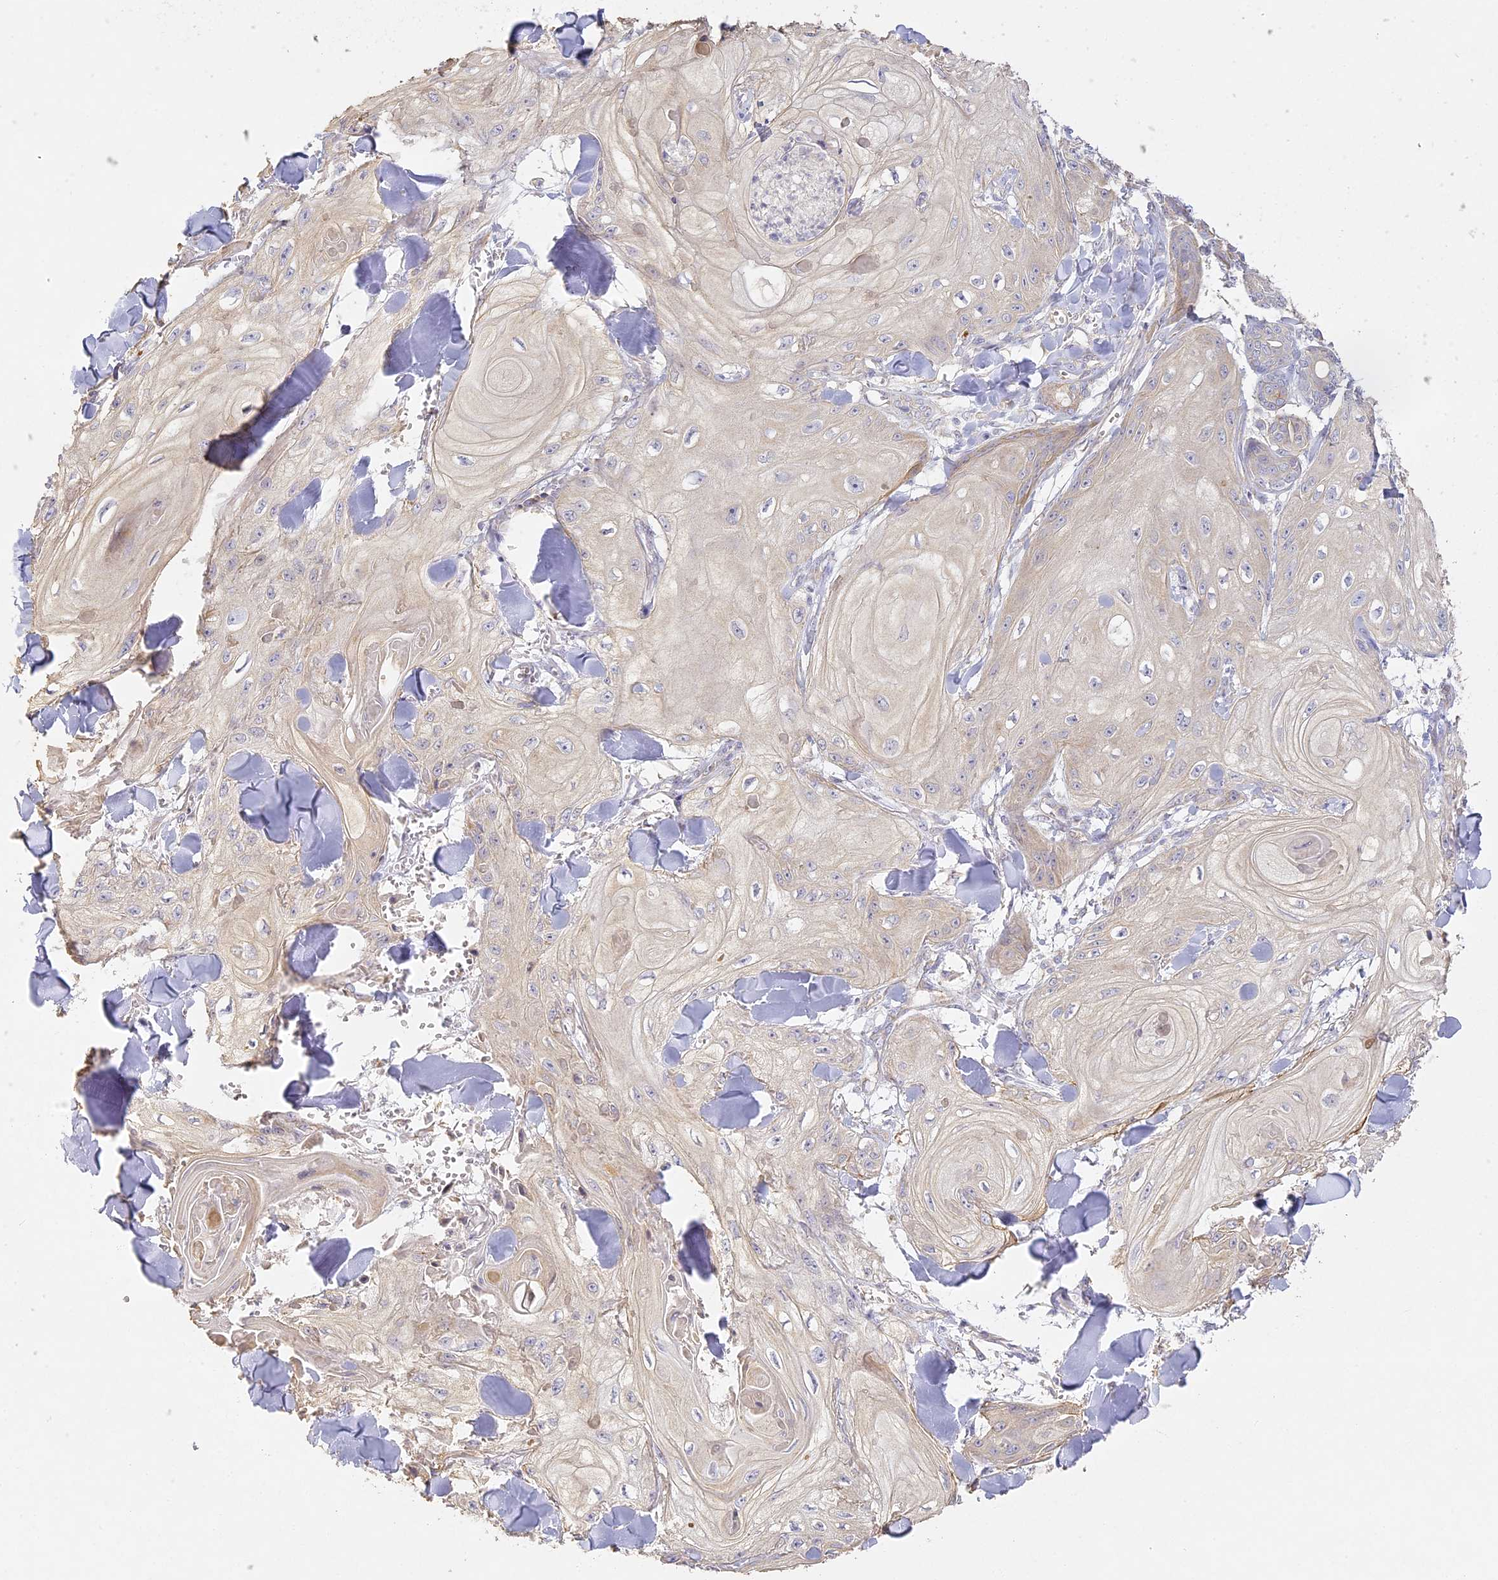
{"staining": {"intensity": "negative", "quantity": "none", "location": "none"}, "tissue": "skin cancer", "cell_type": "Tumor cells", "image_type": "cancer", "snomed": [{"axis": "morphology", "description": "Squamous cell carcinoma, NOS"}, {"axis": "topography", "description": "Skin"}], "caption": "Immunohistochemistry (IHC) image of human skin cancer (squamous cell carcinoma) stained for a protein (brown), which reveals no positivity in tumor cells.", "gene": "MED28", "patient": {"sex": "male", "age": 74}}